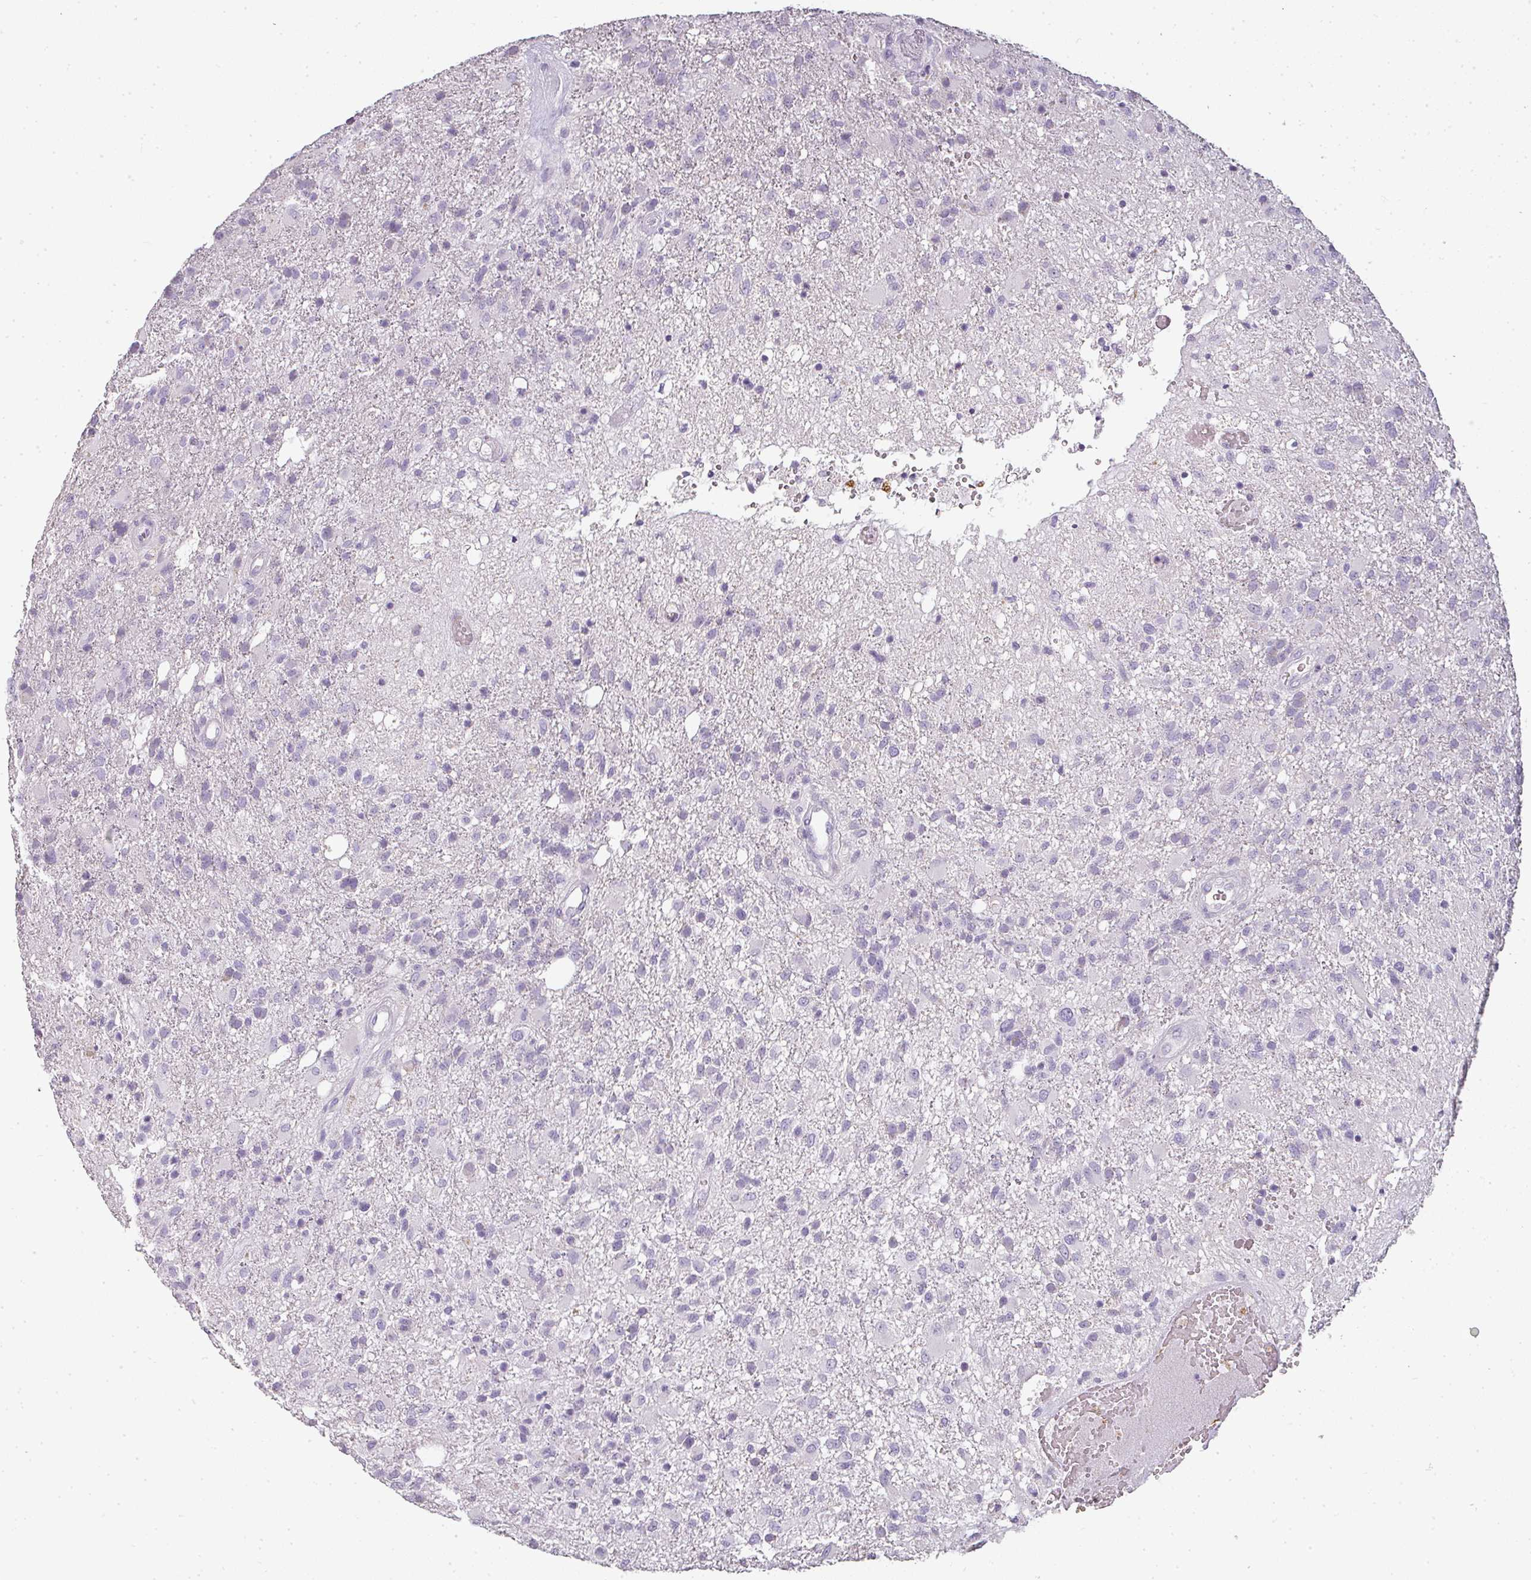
{"staining": {"intensity": "negative", "quantity": "none", "location": "none"}, "tissue": "glioma", "cell_type": "Tumor cells", "image_type": "cancer", "snomed": [{"axis": "morphology", "description": "Glioma, malignant, High grade"}, {"axis": "topography", "description": "Brain"}], "caption": "Immunohistochemistry image of neoplastic tissue: human malignant high-grade glioma stained with DAB (3,3'-diaminobenzidine) exhibits no significant protein positivity in tumor cells.", "gene": "CAMP", "patient": {"sex": "female", "age": 74}}